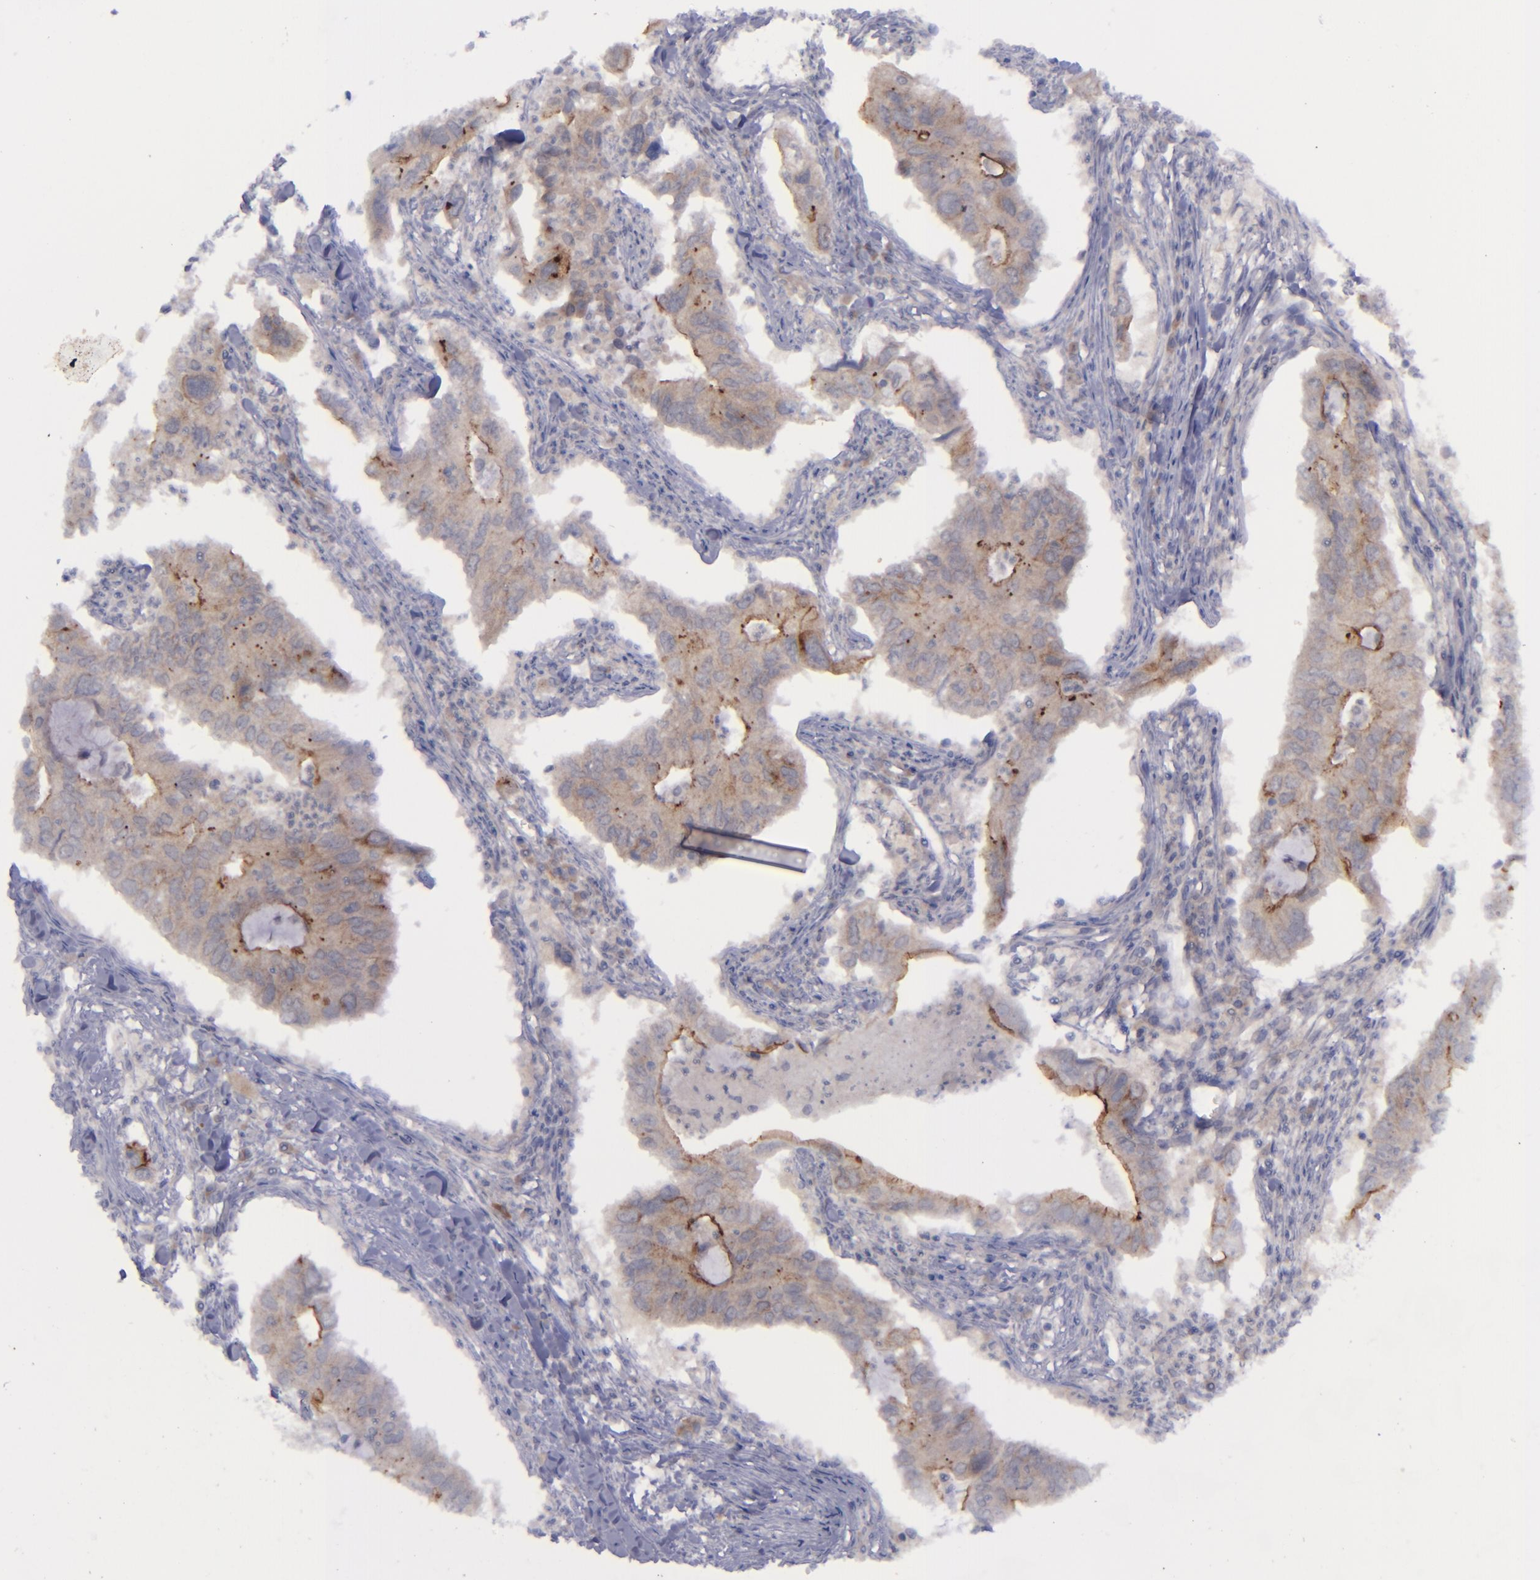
{"staining": {"intensity": "moderate", "quantity": ">75%", "location": "cytoplasmic/membranous"}, "tissue": "lung cancer", "cell_type": "Tumor cells", "image_type": "cancer", "snomed": [{"axis": "morphology", "description": "Adenocarcinoma, NOS"}, {"axis": "topography", "description": "Lung"}], "caption": "IHC of lung cancer displays medium levels of moderate cytoplasmic/membranous staining in about >75% of tumor cells.", "gene": "EVPL", "patient": {"sex": "male", "age": 48}}